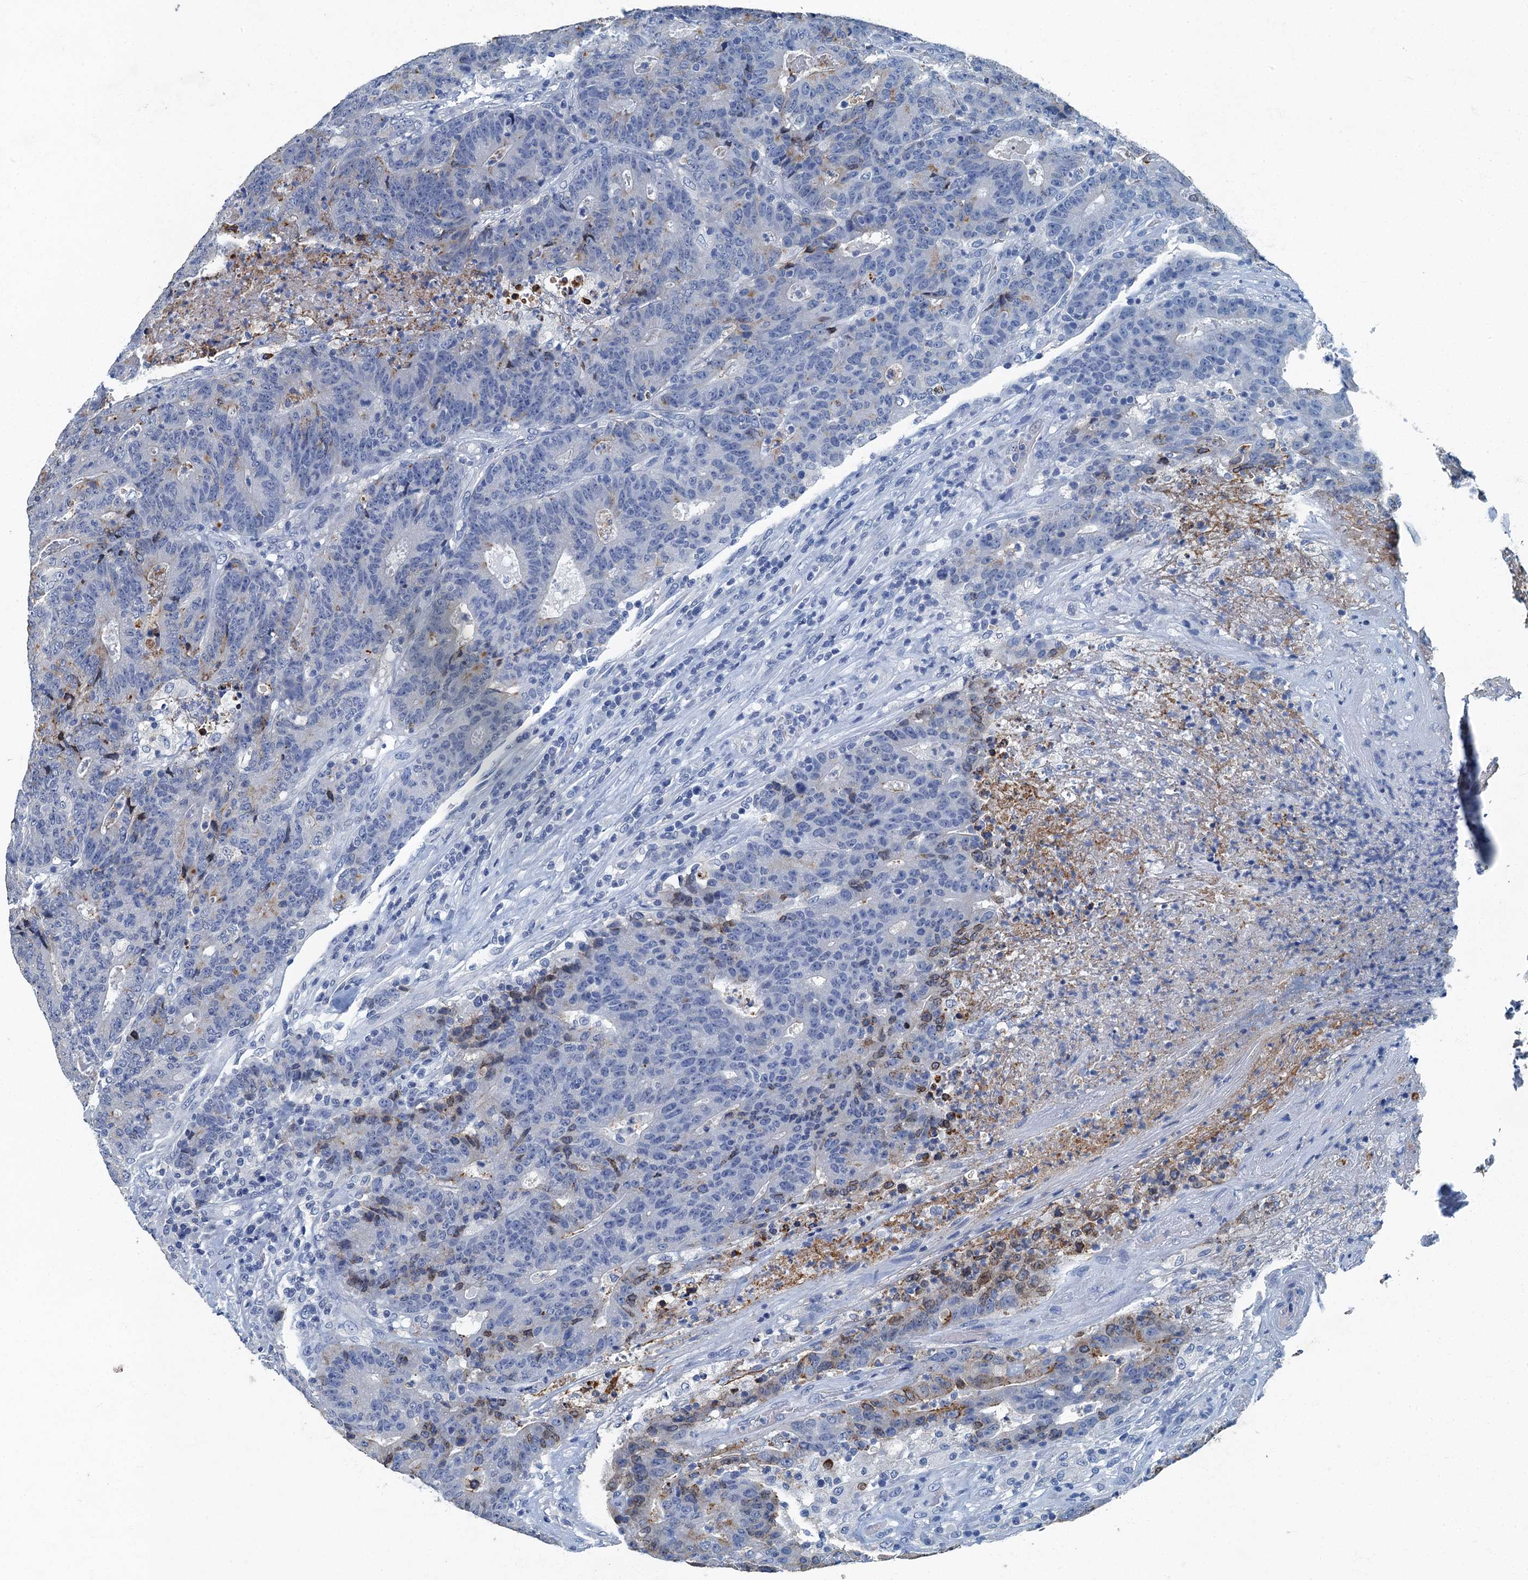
{"staining": {"intensity": "negative", "quantity": "none", "location": "none"}, "tissue": "colorectal cancer", "cell_type": "Tumor cells", "image_type": "cancer", "snomed": [{"axis": "morphology", "description": "Adenocarcinoma, NOS"}, {"axis": "topography", "description": "Colon"}], "caption": "This histopathology image is of colorectal adenocarcinoma stained with IHC to label a protein in brown with the nuclei are counter-stained blue. There is no positivity in tumor cells.", "gene": "GADL1", "patient": {"sex": "female", "age": 75}}